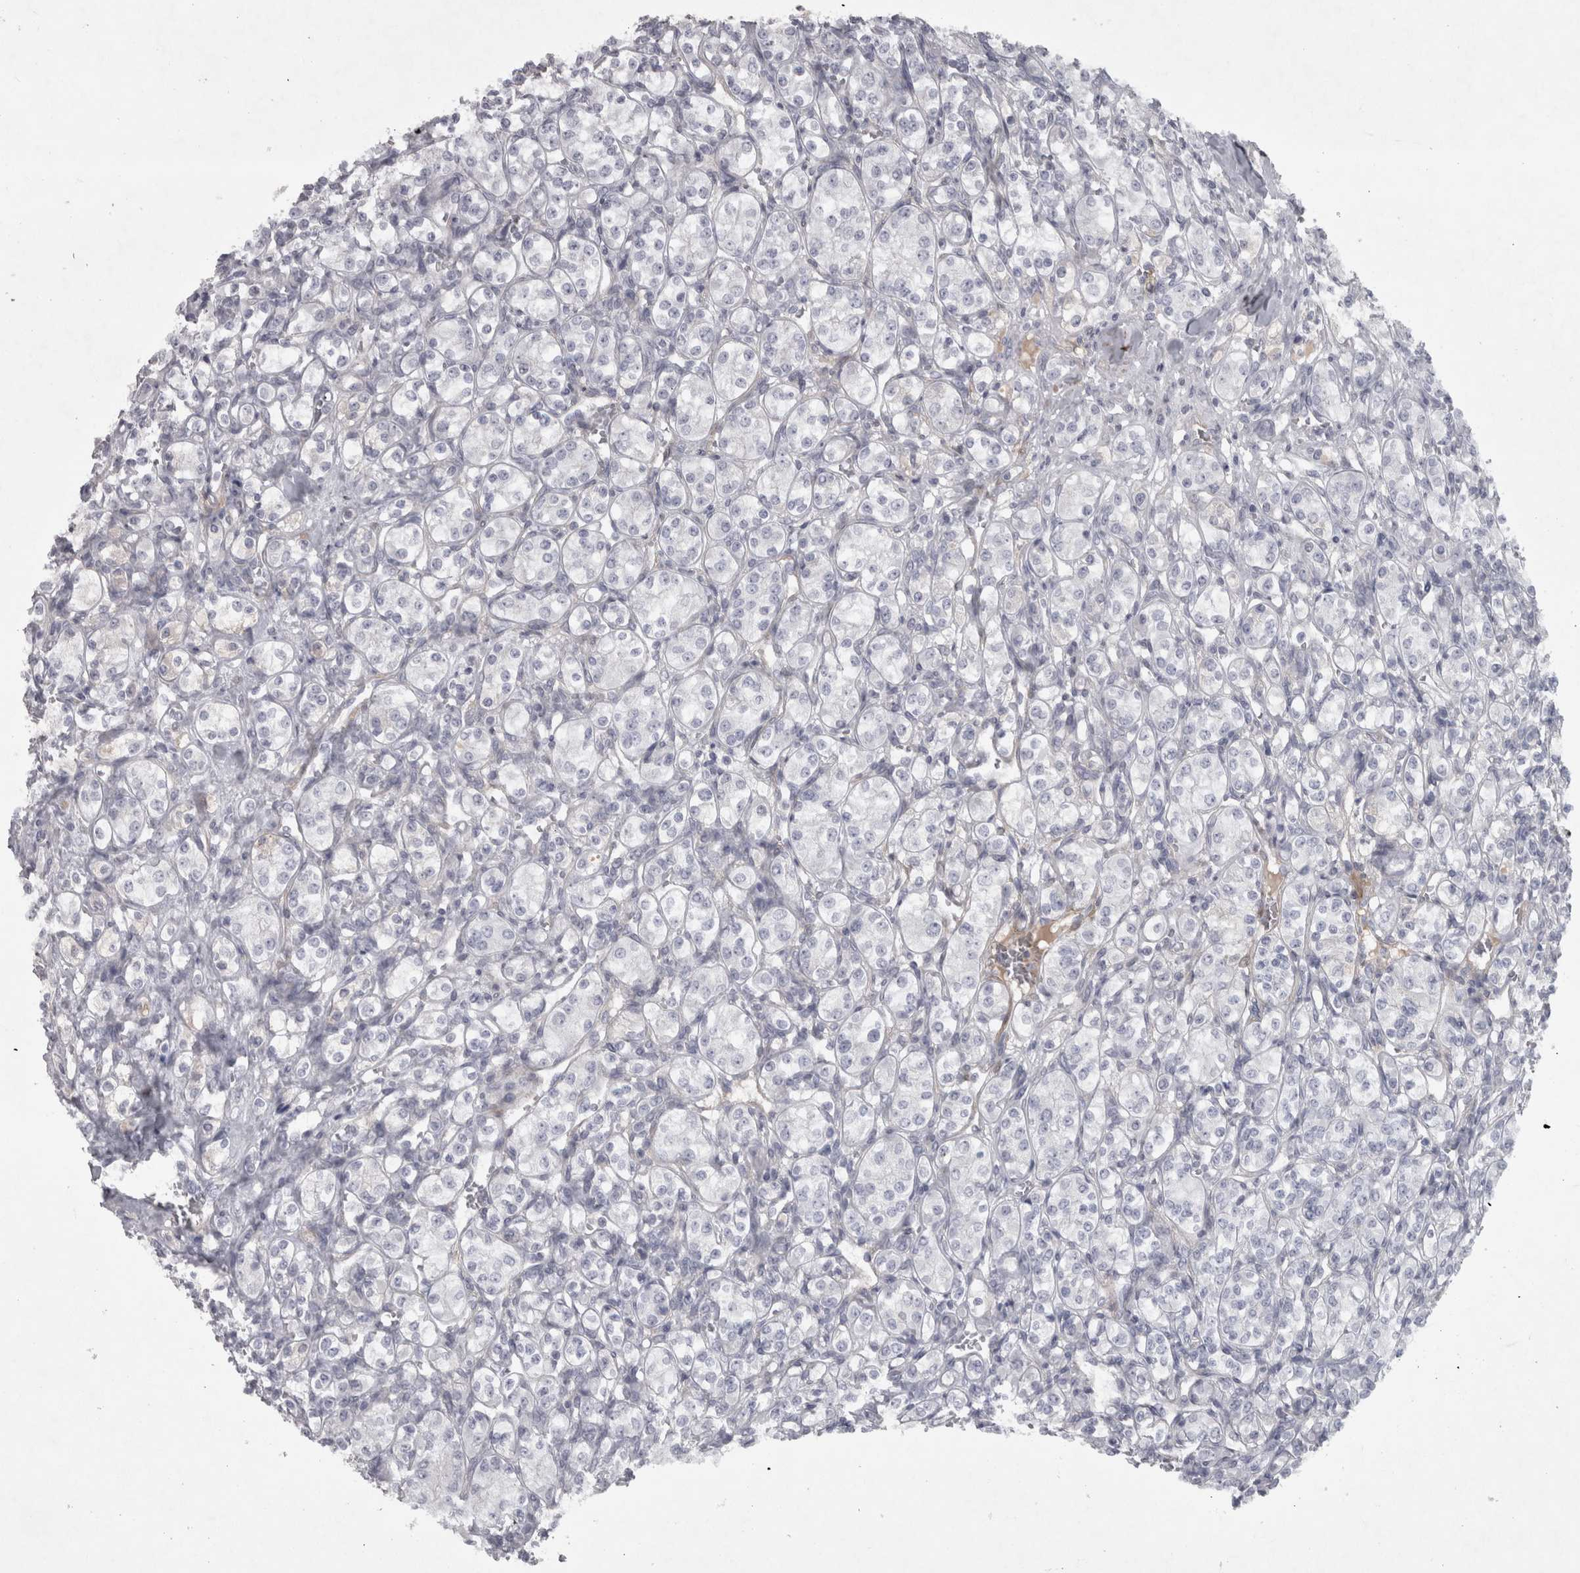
{"staining": {"intensity": "negative", "quantity": "none", "location": "none"}, "tissue": "renal cancer", "cell_type": "Tumor cells", "image_type": "cancer", "snomed": [{"axis": "morphology", "description": "Adenocarcinoma, NOS"}, {"axis": "topography", "description": "Kidney"}], "caption": "Renal cancer (adenocarcinoma) was stained to show a protein in brown. There is no significant staining in tumor cells. Brightfield microscopy of immunohistochemistry (IHC) stained with DAB (3,3'-diaminobenzidine) (brown) and hematoxylin (blue), captured at high magnification.", "gene": "PPP1R12B", "patient": {"sex": "male", "age": 77}}